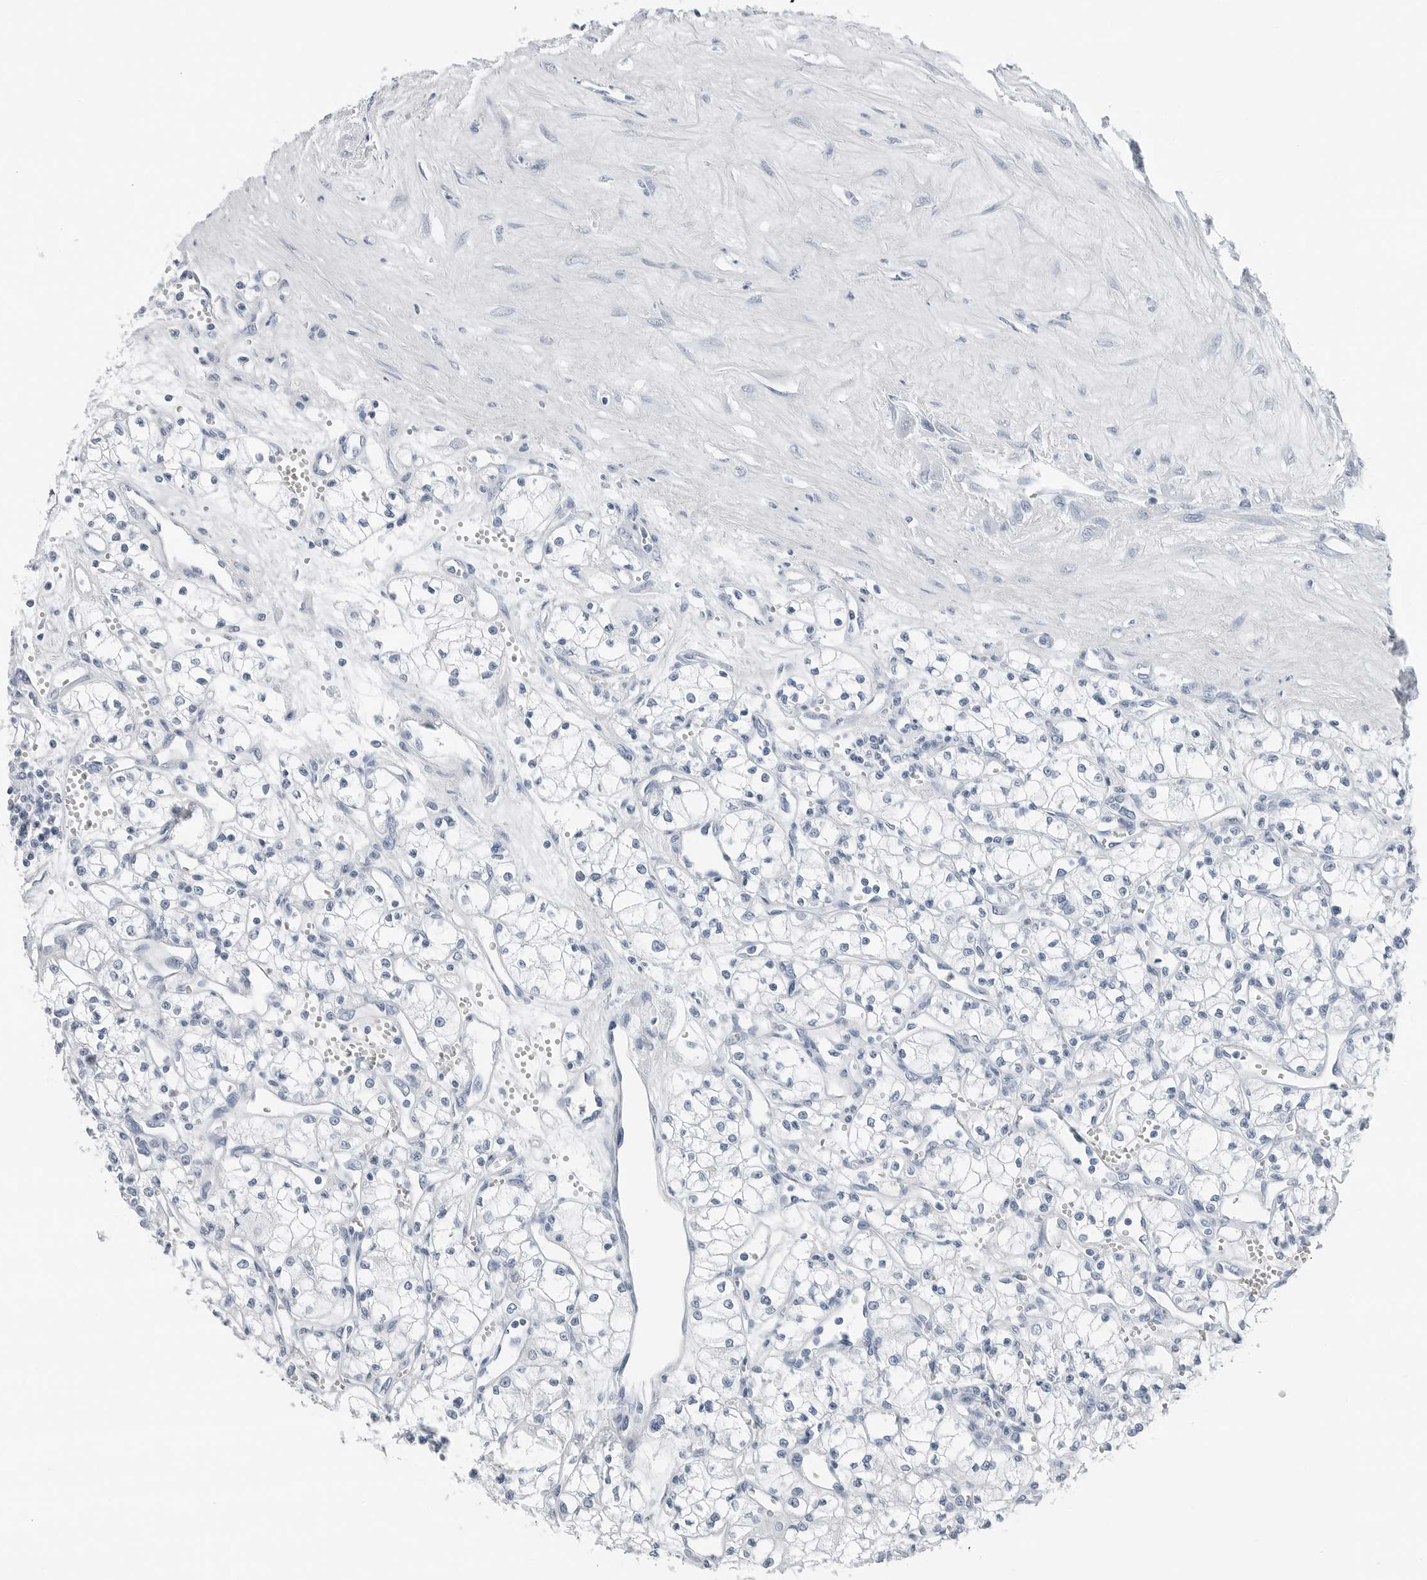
{"staining": {"intensity": "negative", "quantity": "none", "location": "none"}, "tissue": "renal cancer", "cell_type": "Tumor cells", "image_type": "cancer", "snomed": [{"axis": "morphology", "description": "Adenocarcinoma, NOS"}, {"axis": "topography", "description": "Kidney"}], "caption": "Image shows no protein positivity in tumor cells of adenocarcinoma (renal) tissue. The staining is performed using DAB brown chromogen with nuclei counter-stained in using hematoxylin.", "gene": "SLPI", "patient": {"sex": "male", "age": 59}}